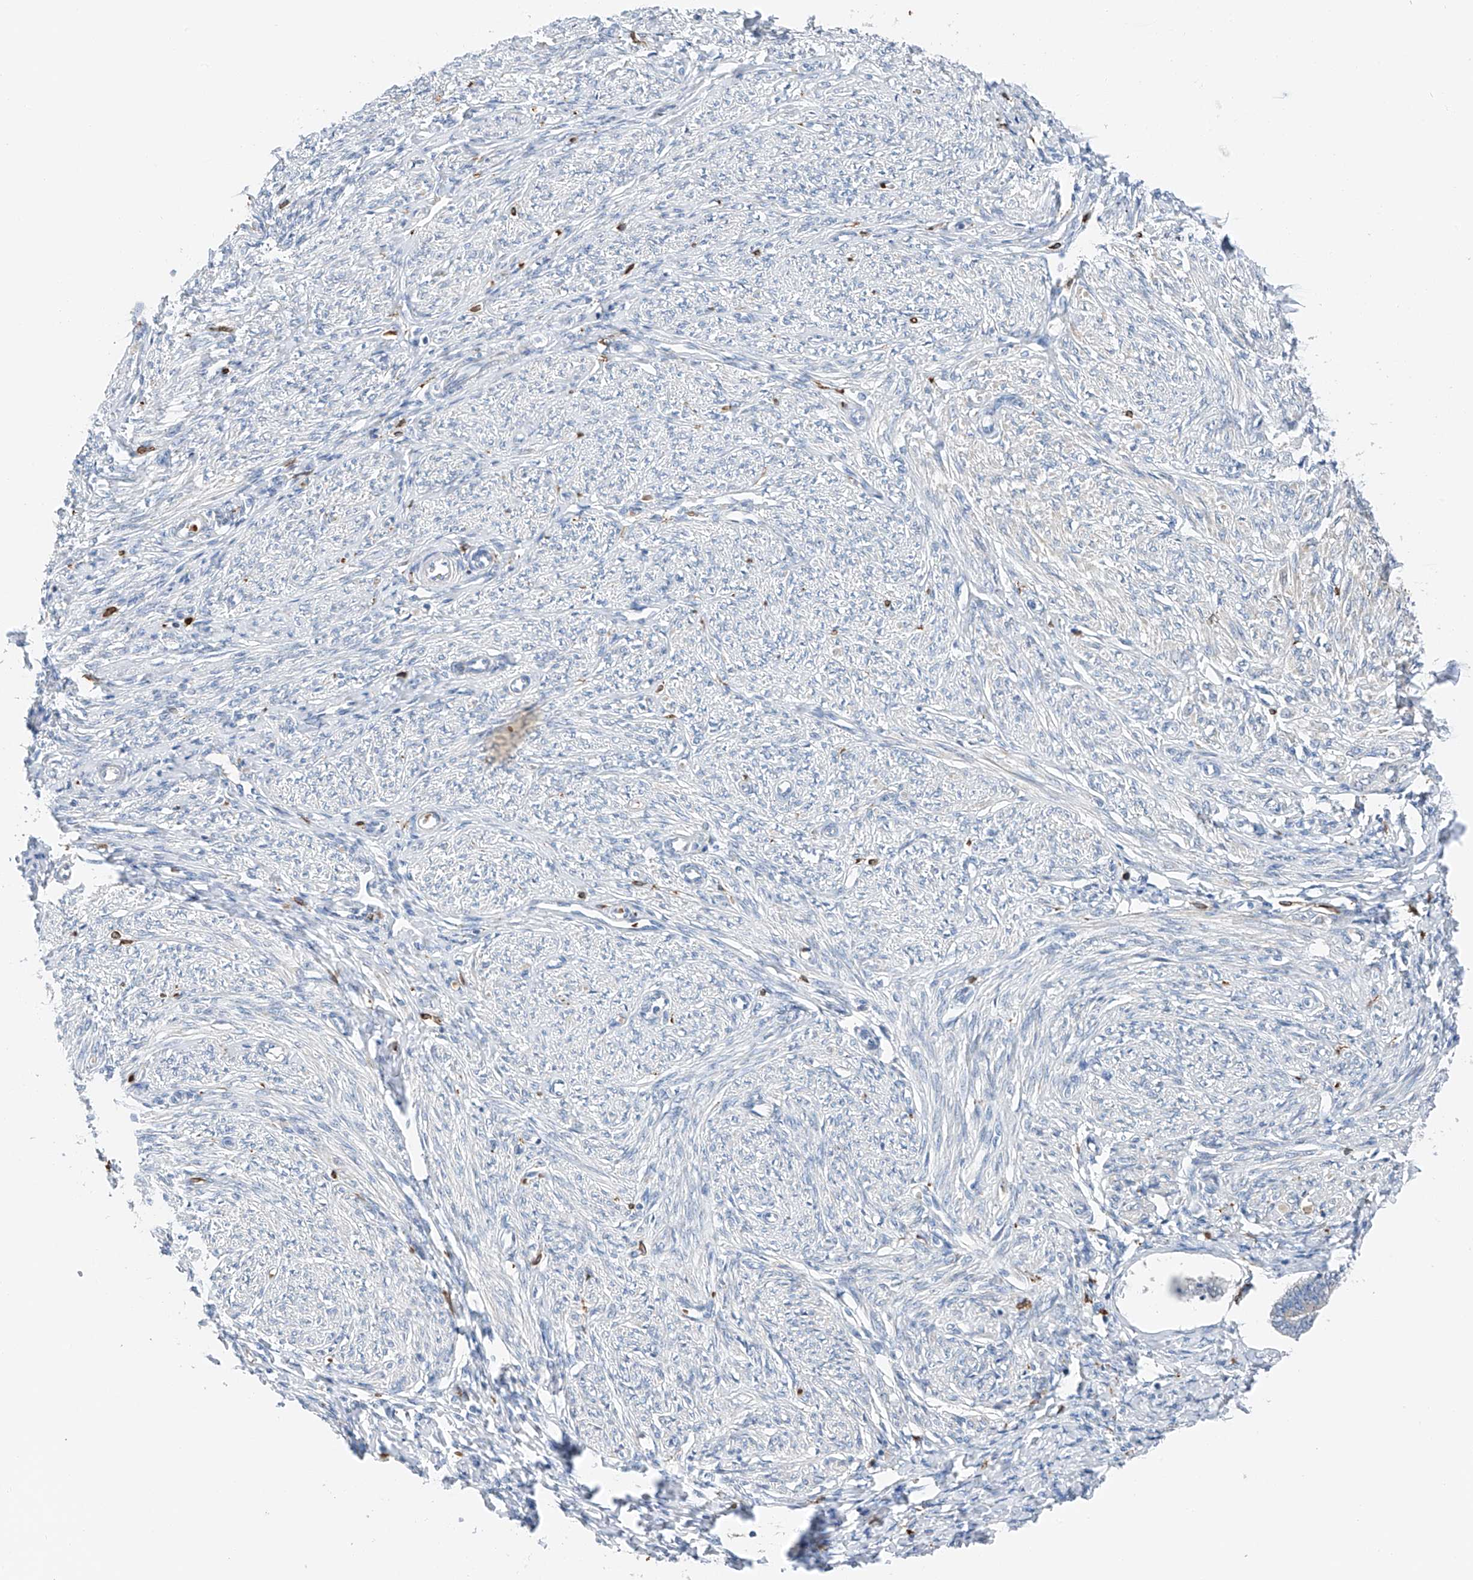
{"staining": {"intensity": "negative", "quantity": "none", "location": "none"}, "tissue": "endometrium", "cell_type": "Cells in endometrial stroma", "image_type": "normal", "snomed": [{"axis": "morphology", "description": "Normal tissue, NOS"}, {"axis": "topography", "description": "Endometrium"}], "caption": "Cells in endometrial stroma show no significant positivity in unremarkable endometrium. Brightfield microscopy of IHC stained with DAB (3,3'-diaminobenzidine) (brown) and hematoxylin (blue), captured at high magnification.", "gene": "TBXAS1", "patient": {"sex": "female", "age": 72}}